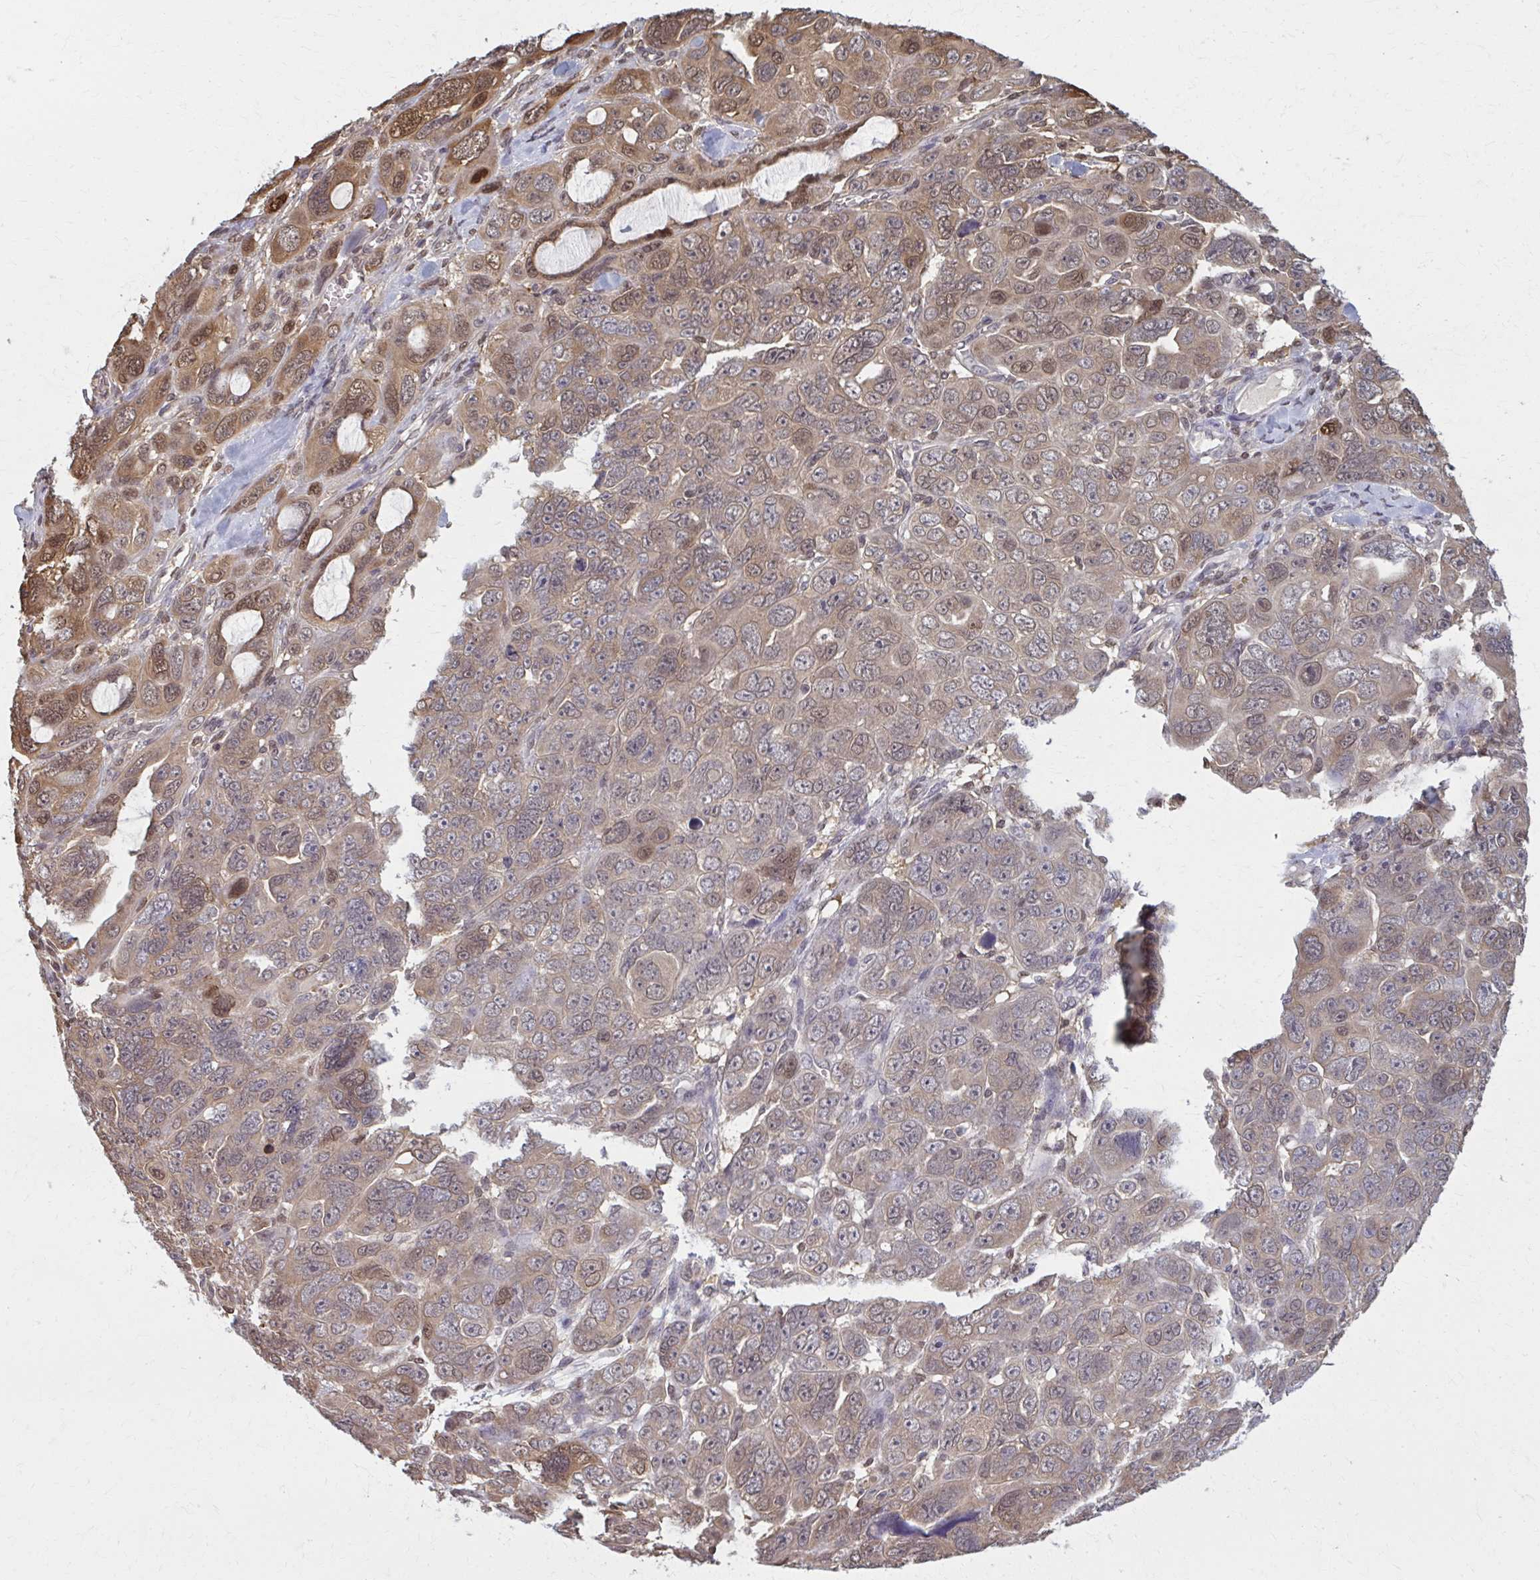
{"staining": {"intensity": "moderate", "quantity": ">75%", "location": "cytoplasmic/membranous"}, "tissue": "ovarian cancer", "cell_type": "Tumor cells", "image_type": "cancer", "snomed": [{"axis": "morphology", "description": "Cystadenocarcinoma, serous, NOS"}, {"axis": "topography", "description": "Ovary"}], "caption": "Serous cystadenocarcinoma (ovarian) stained for a protein (brown) exhibits moderate cytoplasmic/membranous positive positivity in approximately >75% of tumor cells.", "gene": "MDH1", "patient": {"sex": "female", "age": 63}}